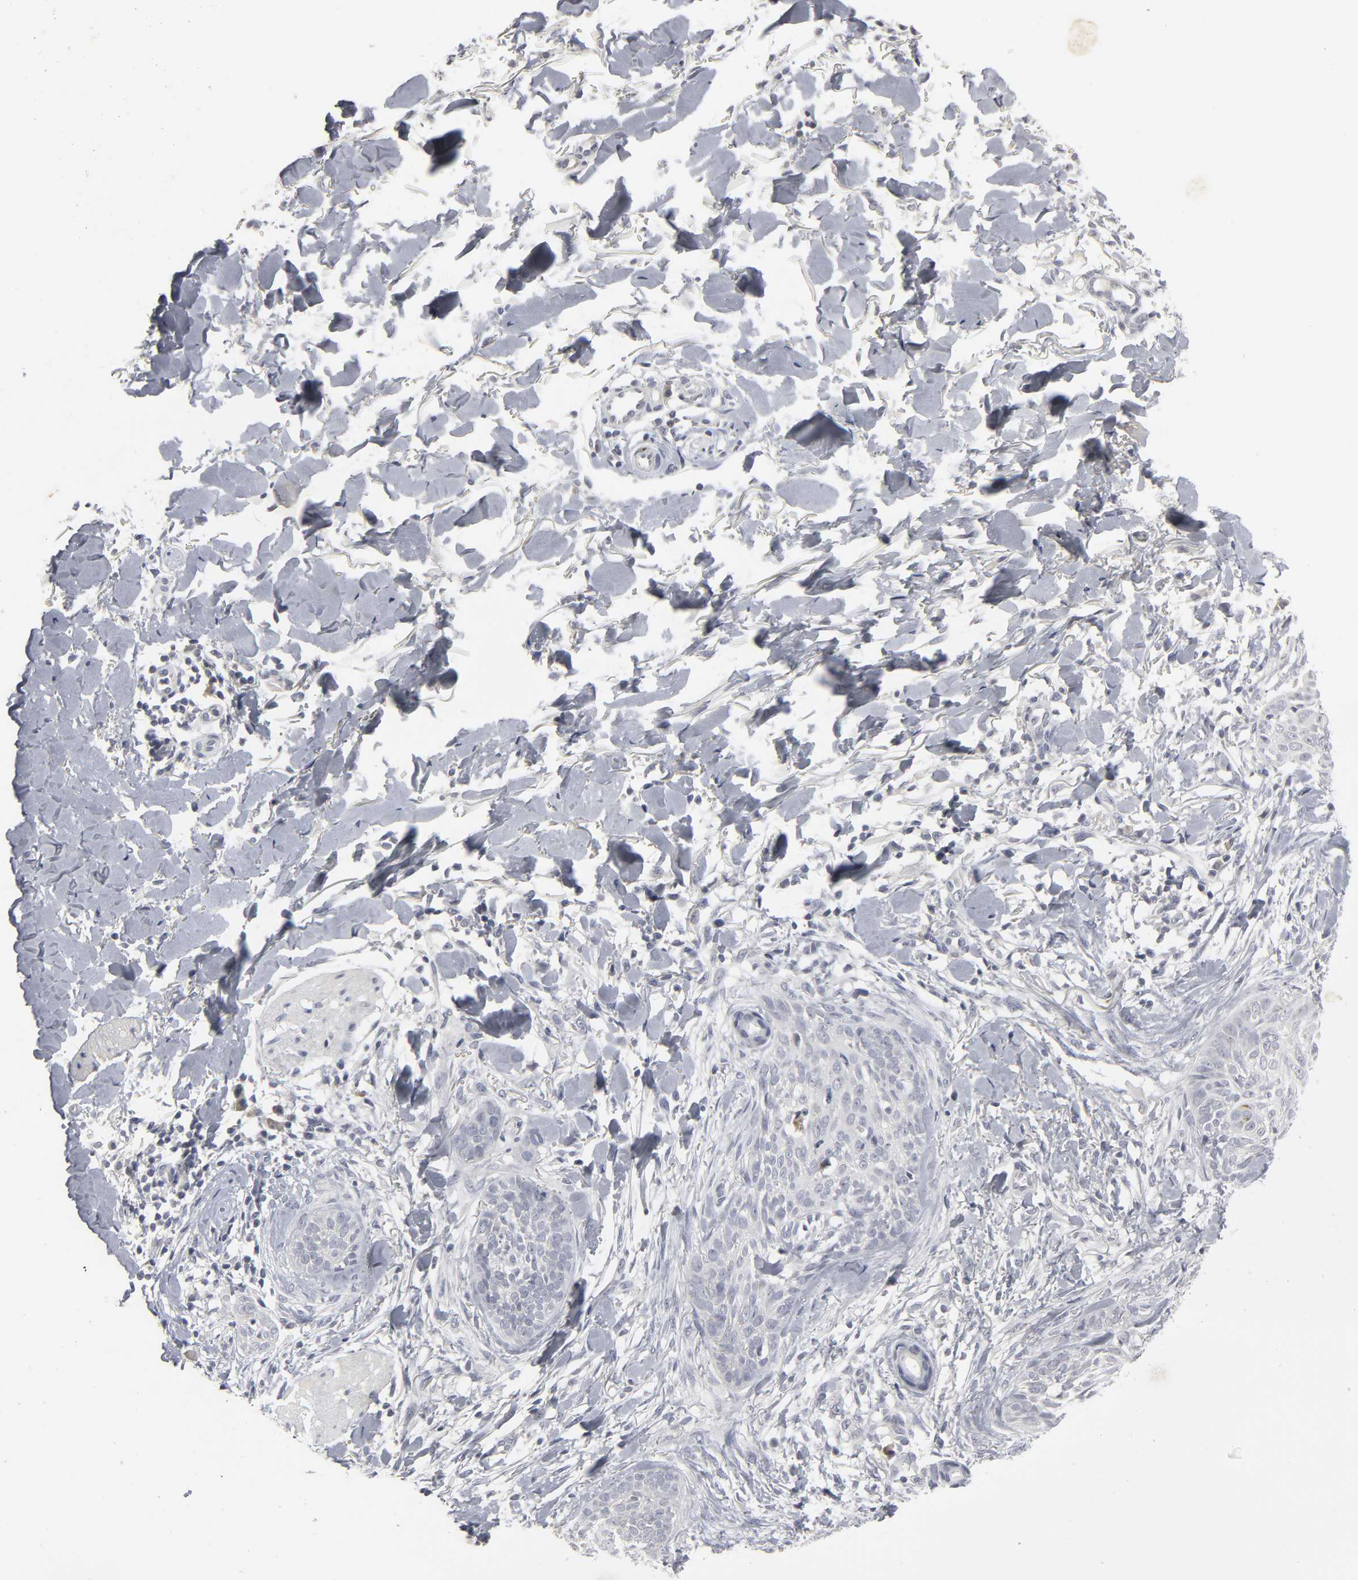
{"staining": {"intensity": "negative", "quantity": "none", "location": "none"}, "tissue": "skin cancer", "cell_type": "Tumor cells", "image_type": "cancer", "snomed": [{"axis": "morphology", "description": "Normal tissue, NOS"}, {"axis": "morphology", "description": "Basal cell carcinoma"}, {"axis": "topography", "description": "Skin"}], "caption": "Tumor cells show no significant protein expression in skin cancer (basal cell carcinoma). The staining is performed using DAB brown chromogen with nuclei counter-stained in using hematoxylin.", "gene": "TCAP", "patient": {"sex": "male", "age": 71}}